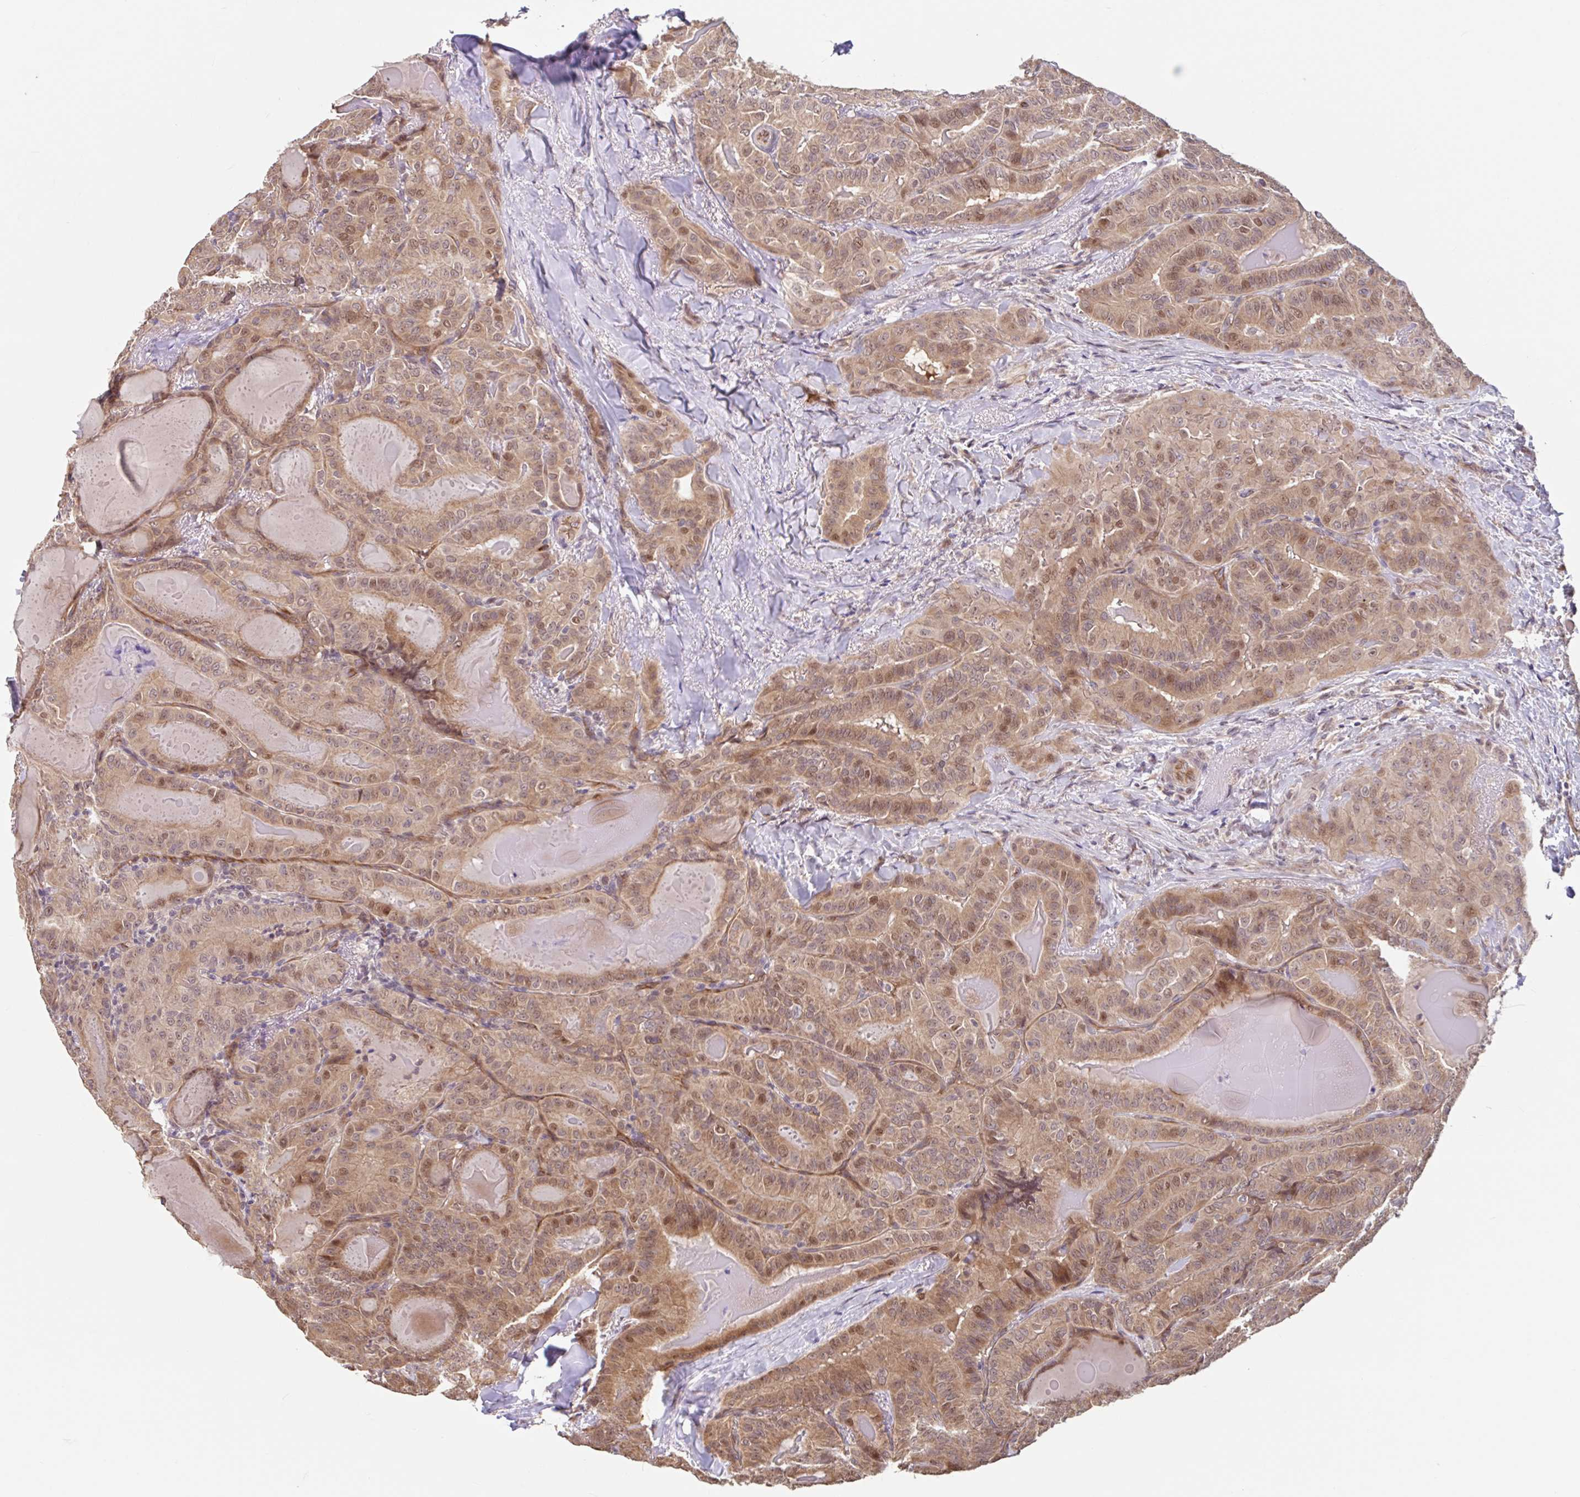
{"staining": {"intensity": "weak", "quantity": ">75%", "location": "cytoplasmic/membranous,nuclear"}, "tissue": "thyroid cancer", "cell_type": "Tumor cells", "image_type": "cancer", "snomed": [{"axis": "morphology", "description": "Papillary adenocarcinoma, NOS"}, {"axis": "topography", "description": "Thyroid gland"}], "caption": "This micrograph displays IHC staining of human thyroid cancer, with low weak cytoplasmic/membranous and nuclear expression in approximately >75% of tumor cells.", "gene": "STYXL1", "patient": {"sex": "female", "age": 68}}